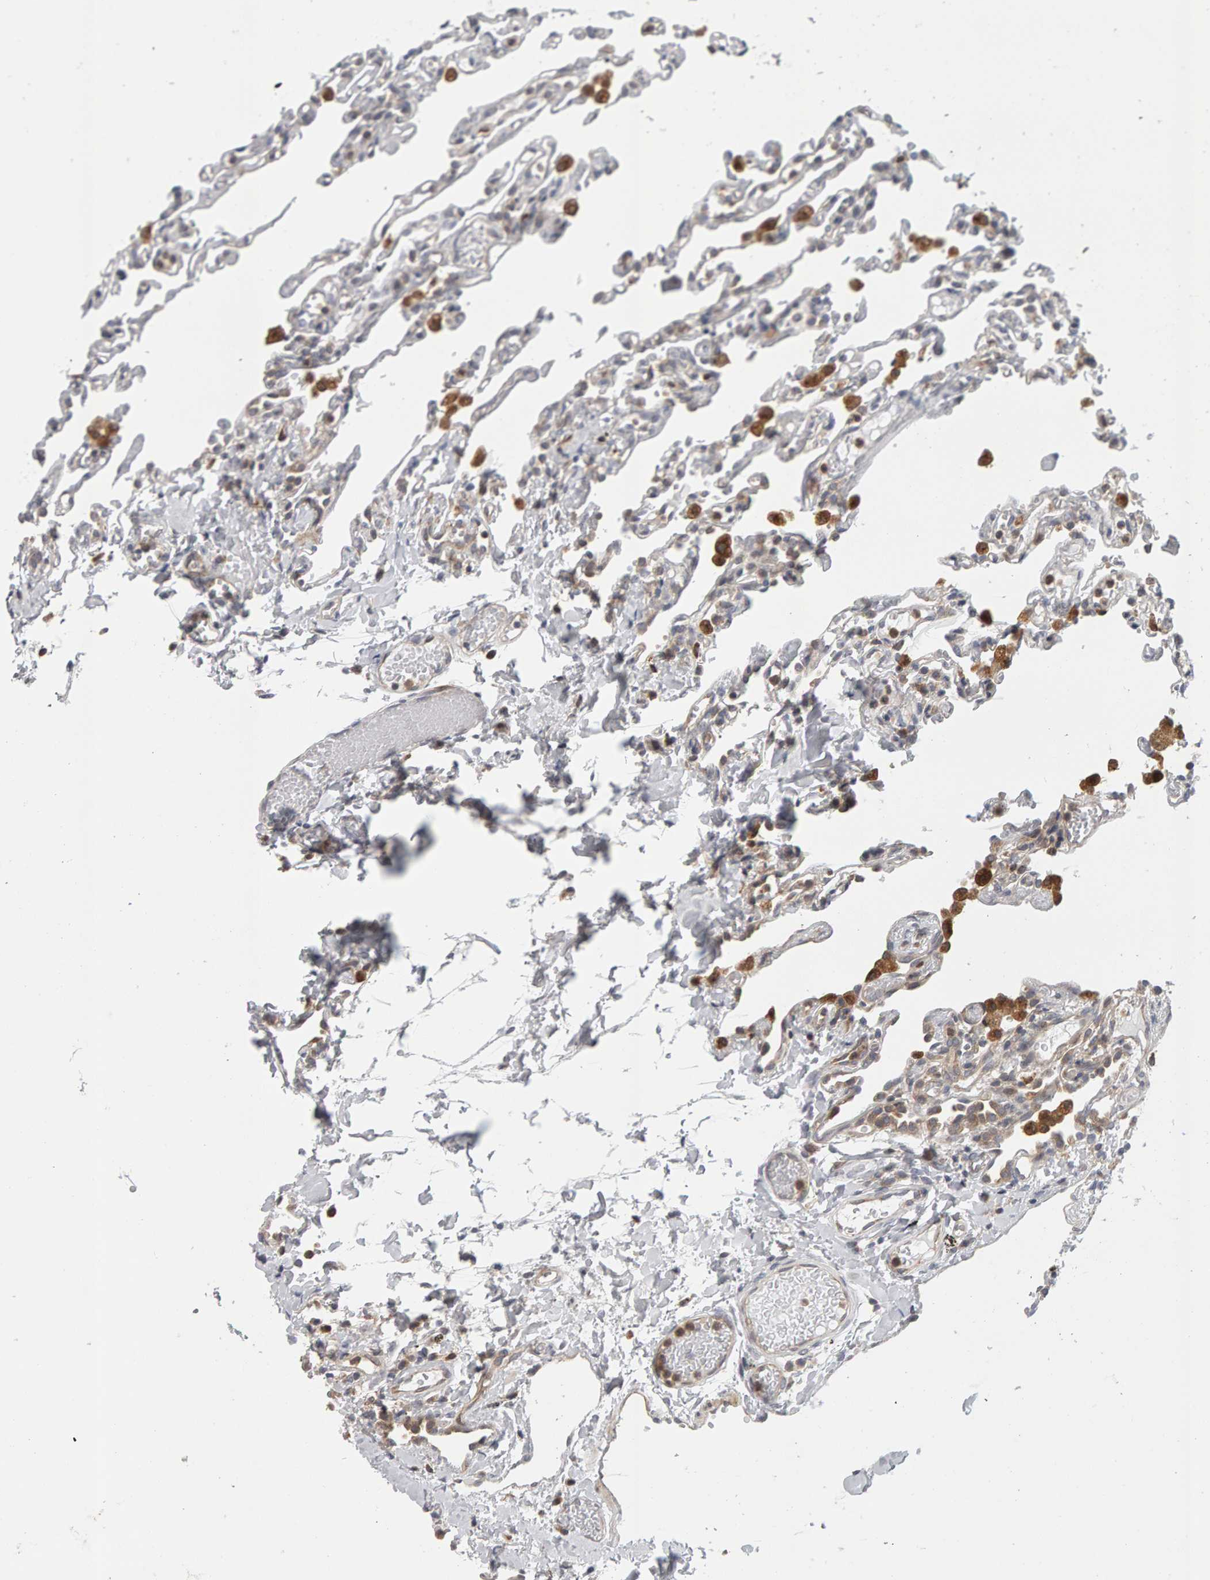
{"staining": {"intensity": "weak", "quantity": "<25%", "location": "cytoplasmic/membranous"}, "tissue": "lung", "cell_type": "Alveolar cells", "image_type": "normal", "snomed": [{"axis": "morphology", "description": "Normal tissue, NOS"}, {"axis": "topography", "description": "Lung"}], "caption": "IHC histopathology image of unremarkable human lung stained for a protein (brown), which demonstrates no expression in alveolar cells.", "gene": "MSRA", "patient": {"sex": "male", "age": 21}}